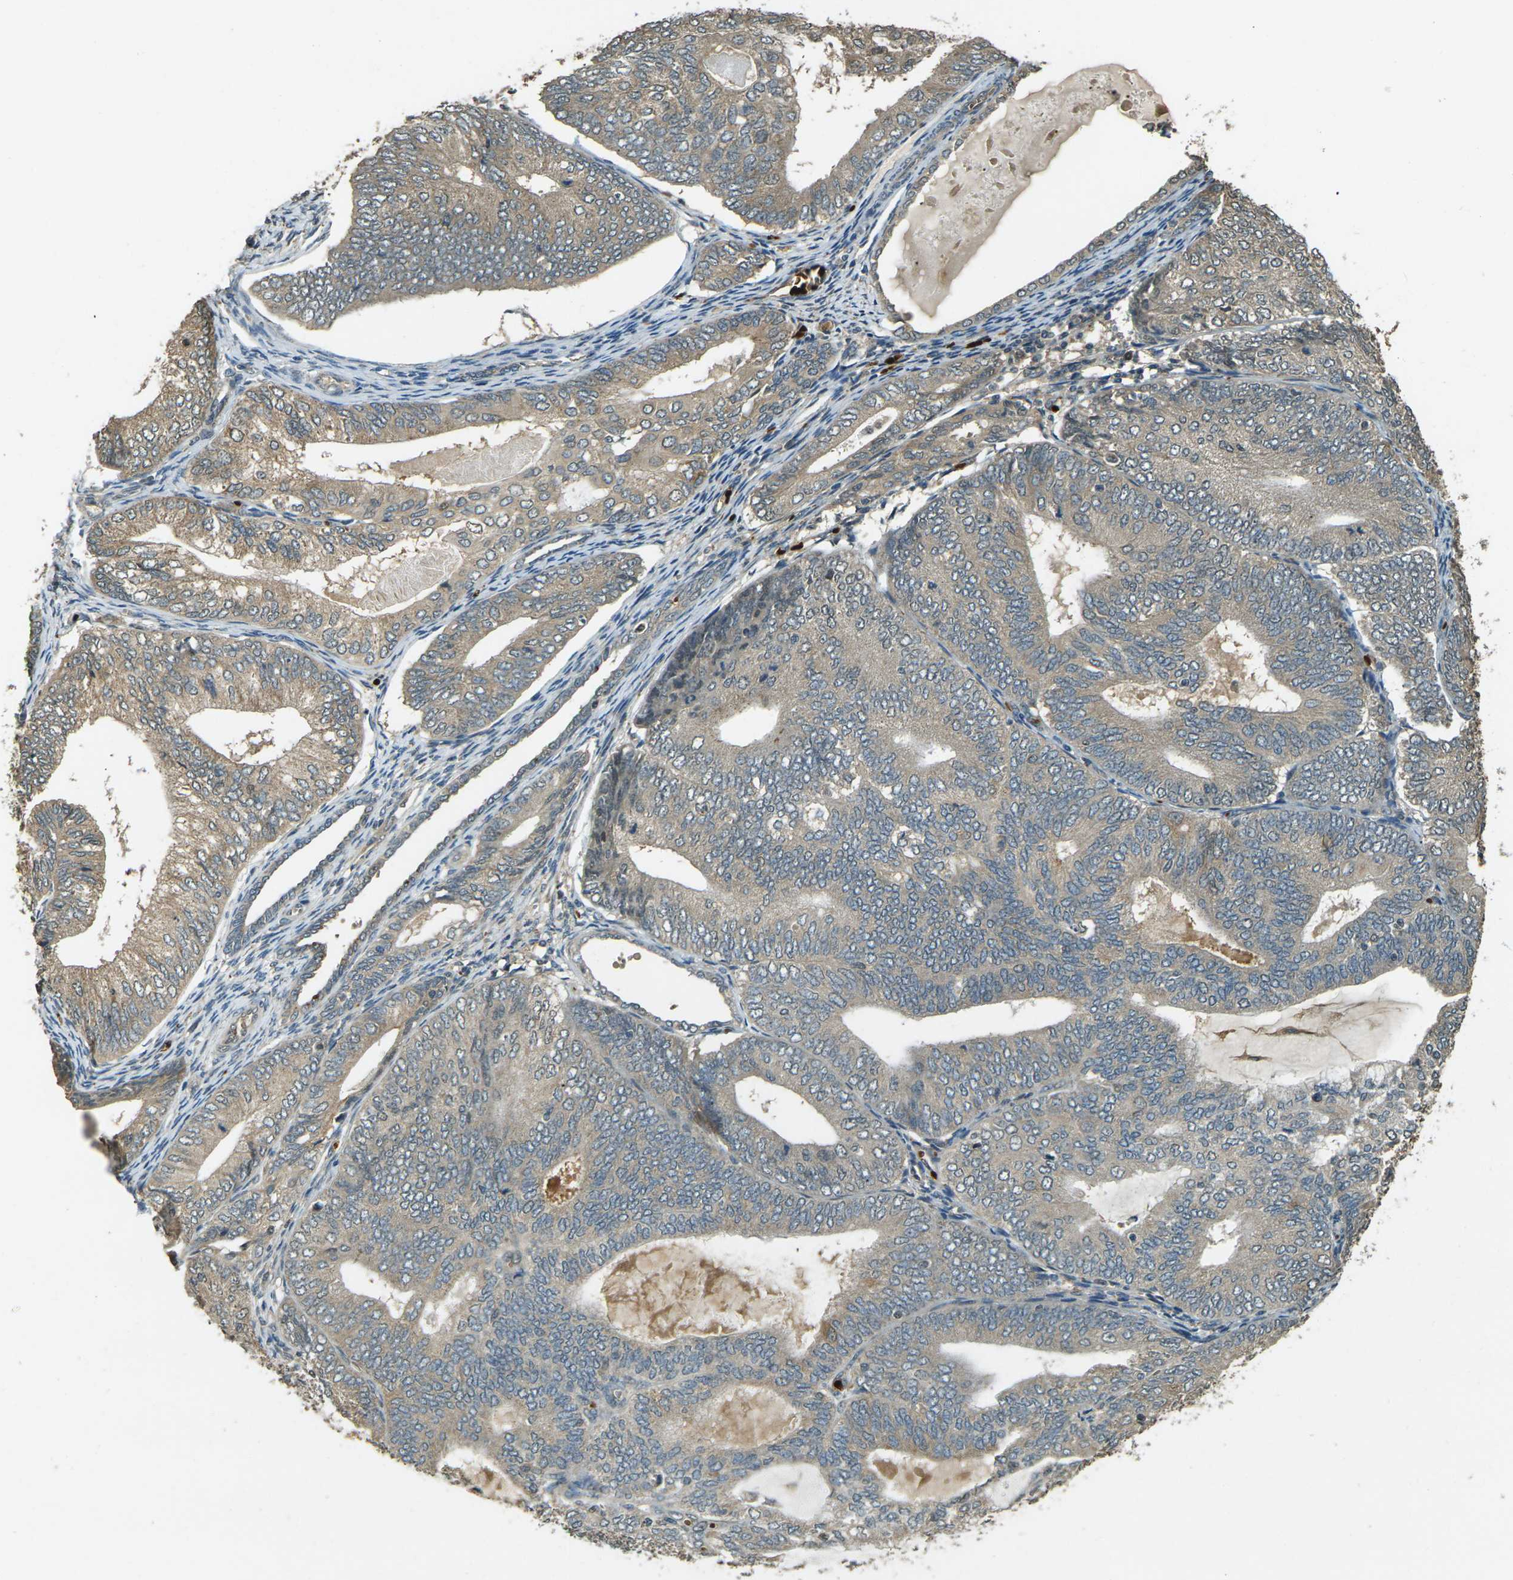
{"staining": {"intensity": "moderate", "quantity": "25%-75%", "location": "cytoplasmic/membranous"}, "tissue": "endometrial cancer", "cell_type": "Tumor cells", "image_type": "cancer", "snomed": [{"axis": "morphology", "description": "Adenocarcinoma, NOS"}, {"axis": "topography", "description": "Endometrium"}], "caption": "Immunohistochemical staining of endometrial cancer (adenocarcinoma) displays medium levels of moderate cytoplasmic/membranous expression in approximately 25%-75% of tumor cells.", "gene": "TOR1A", "patient": {"sex": "female", "age": 81}}